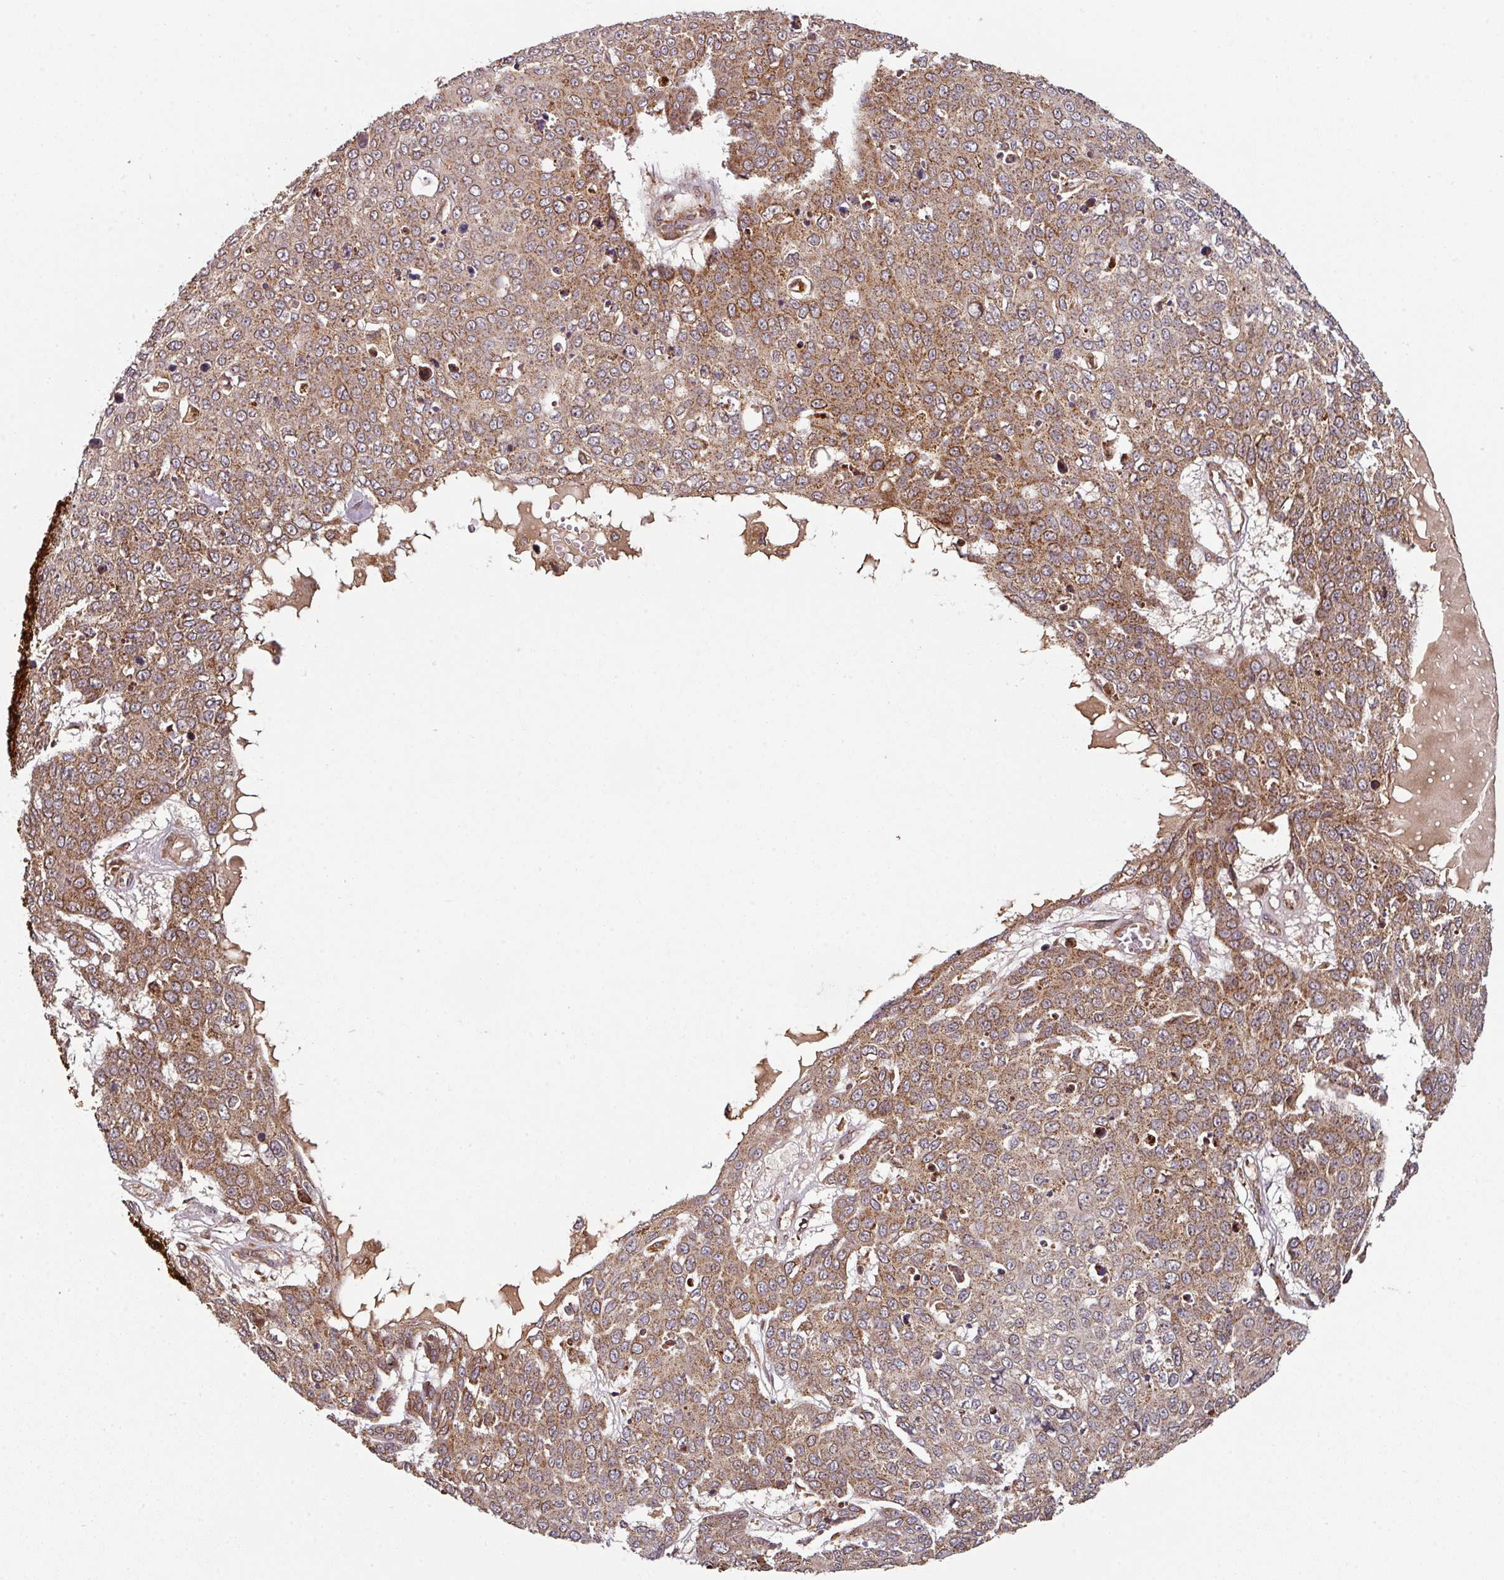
{"staining": {"intensity": "moderate", "quantity": ">75%", "location": "cytoplasmic/membranous"}, "tissue": "skin cancer", "cell_type": "Tumor cells", "image_type": "cancer", "snomed": [{"axis": "morphology", "description": "Squamous cell carcinoma, NOS"}, {"axis": "topography", "description": "Skin"}], "caption": "Tumor cells show medium levels of moderate cytoplasmic/membranous staining in approximately >75% of cells in skin squamous cell carcinoma.", "gene": "TRAP1", "patient": {"sex": "male", "age": 71}}